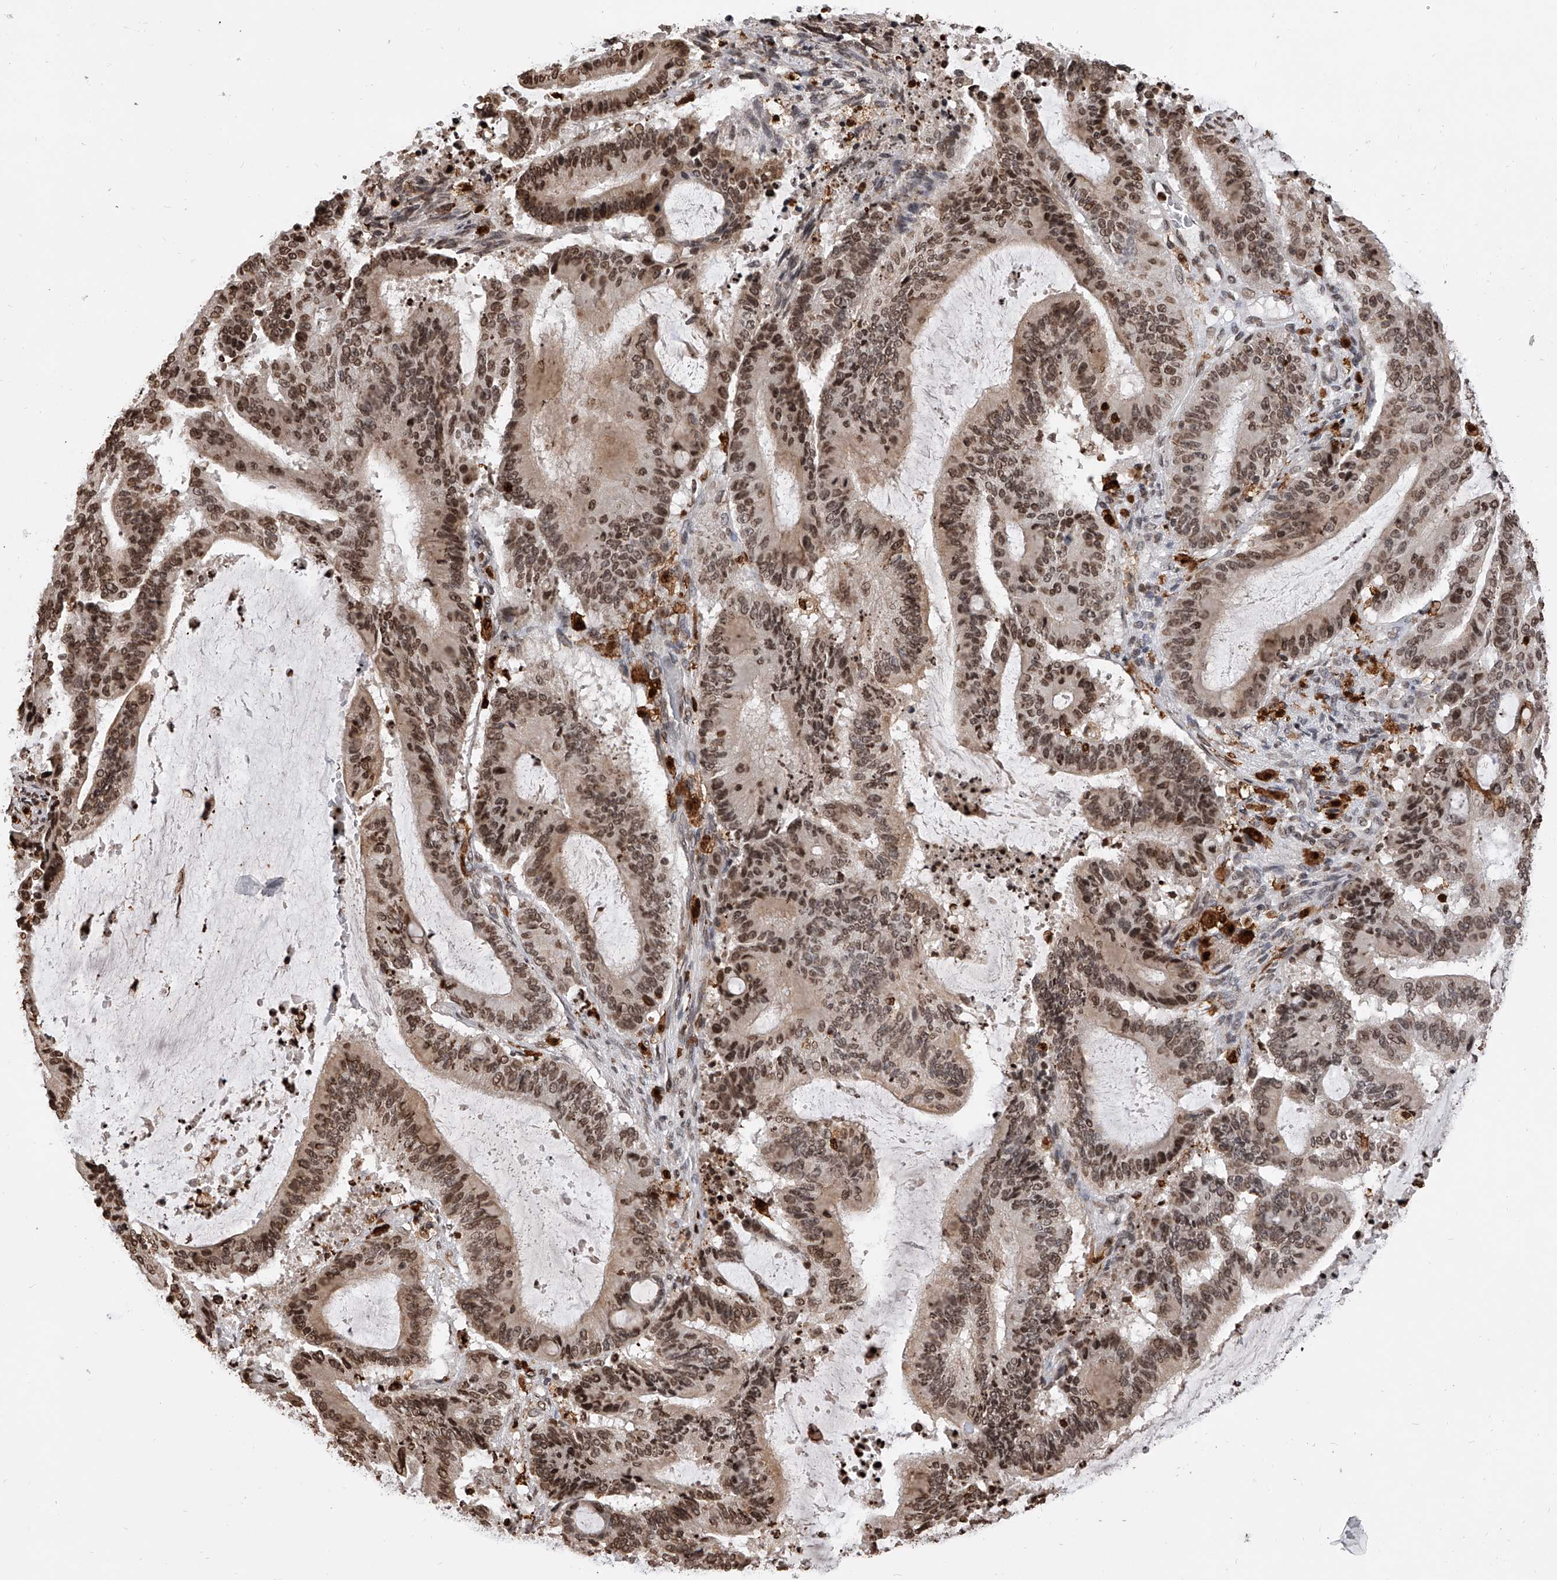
{"staining": {"intensity": "moderate", "quantity": ">75%", "location": "nuclear"}, "tissue": "liver cancer", "cell_type": "Tumor cells", "image_type": "cancer", "snomed": [{"axis": "morphology", "description": "Normal tissue, NOS"}, {"axis": "morphology", "description": "Cholangiocarcinoma"}, {"axis": "topography", "description": "Liver"}, {"axis": "topography", "description": "Peripheral nerve tissue"}], "caption": "Tumor cells exhibit moderate nuclear staining in approximately >75% of cells in liver cholangiocarcinoma. Nuclei are stained in blue.", "gene": "CFAP410", "patient": {"sex": "female", "age": 73}}